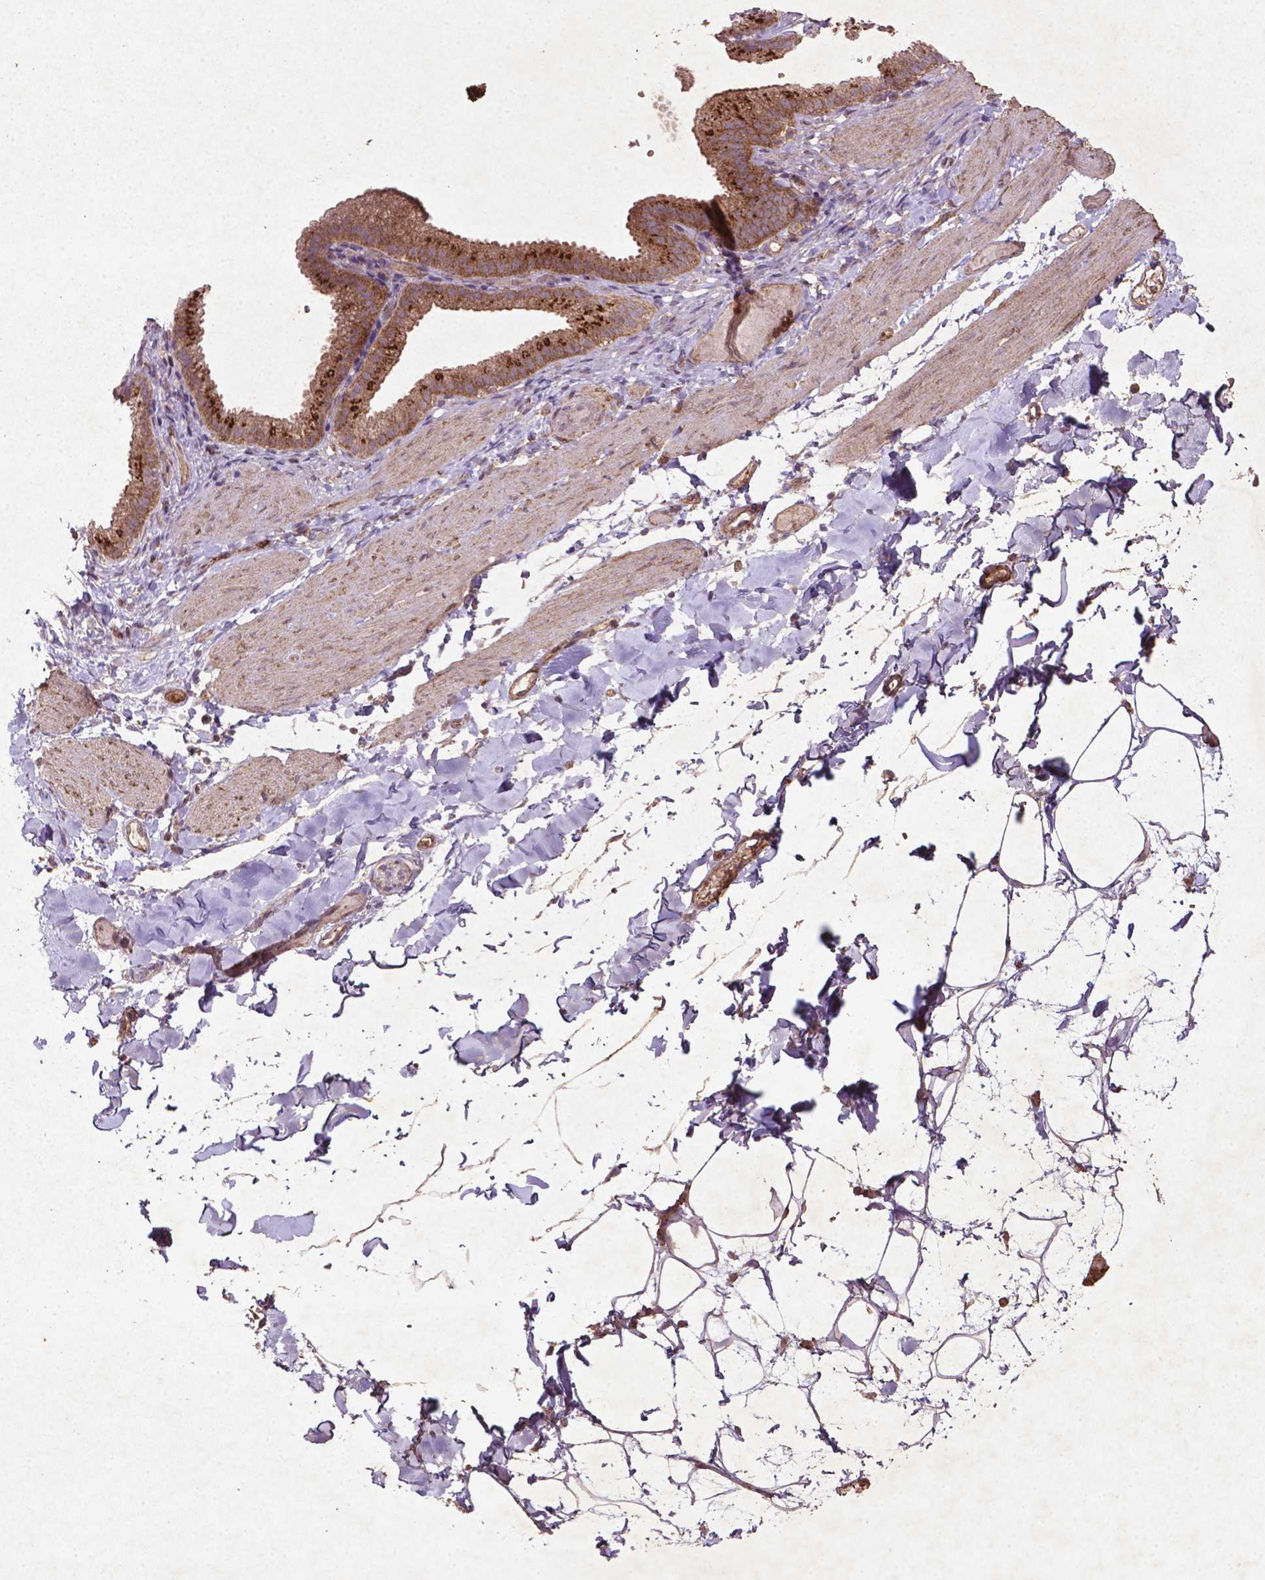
{"staining": {"intensity": "weak", "quantity": "<25%", "location": "cytoplasmic/membranous"}, "tissue": "adipose tissue", "cell_type": "Adipocytes", "image_type": "normal", "snomed": [{"axis": "morphology", "description": "Normal tissue, NOS"}, {"axis": "topography", "description": "Gallbladder"}, {"axis": "topography", "description": "Peripheral nerve tissue"}], "caption": "Photomicrograph shows no significant protein positivity in adipocytes of unremarkable adipose tissue.", "gene": "MTOR", "patient": {"sex": "female", "age": 45}}